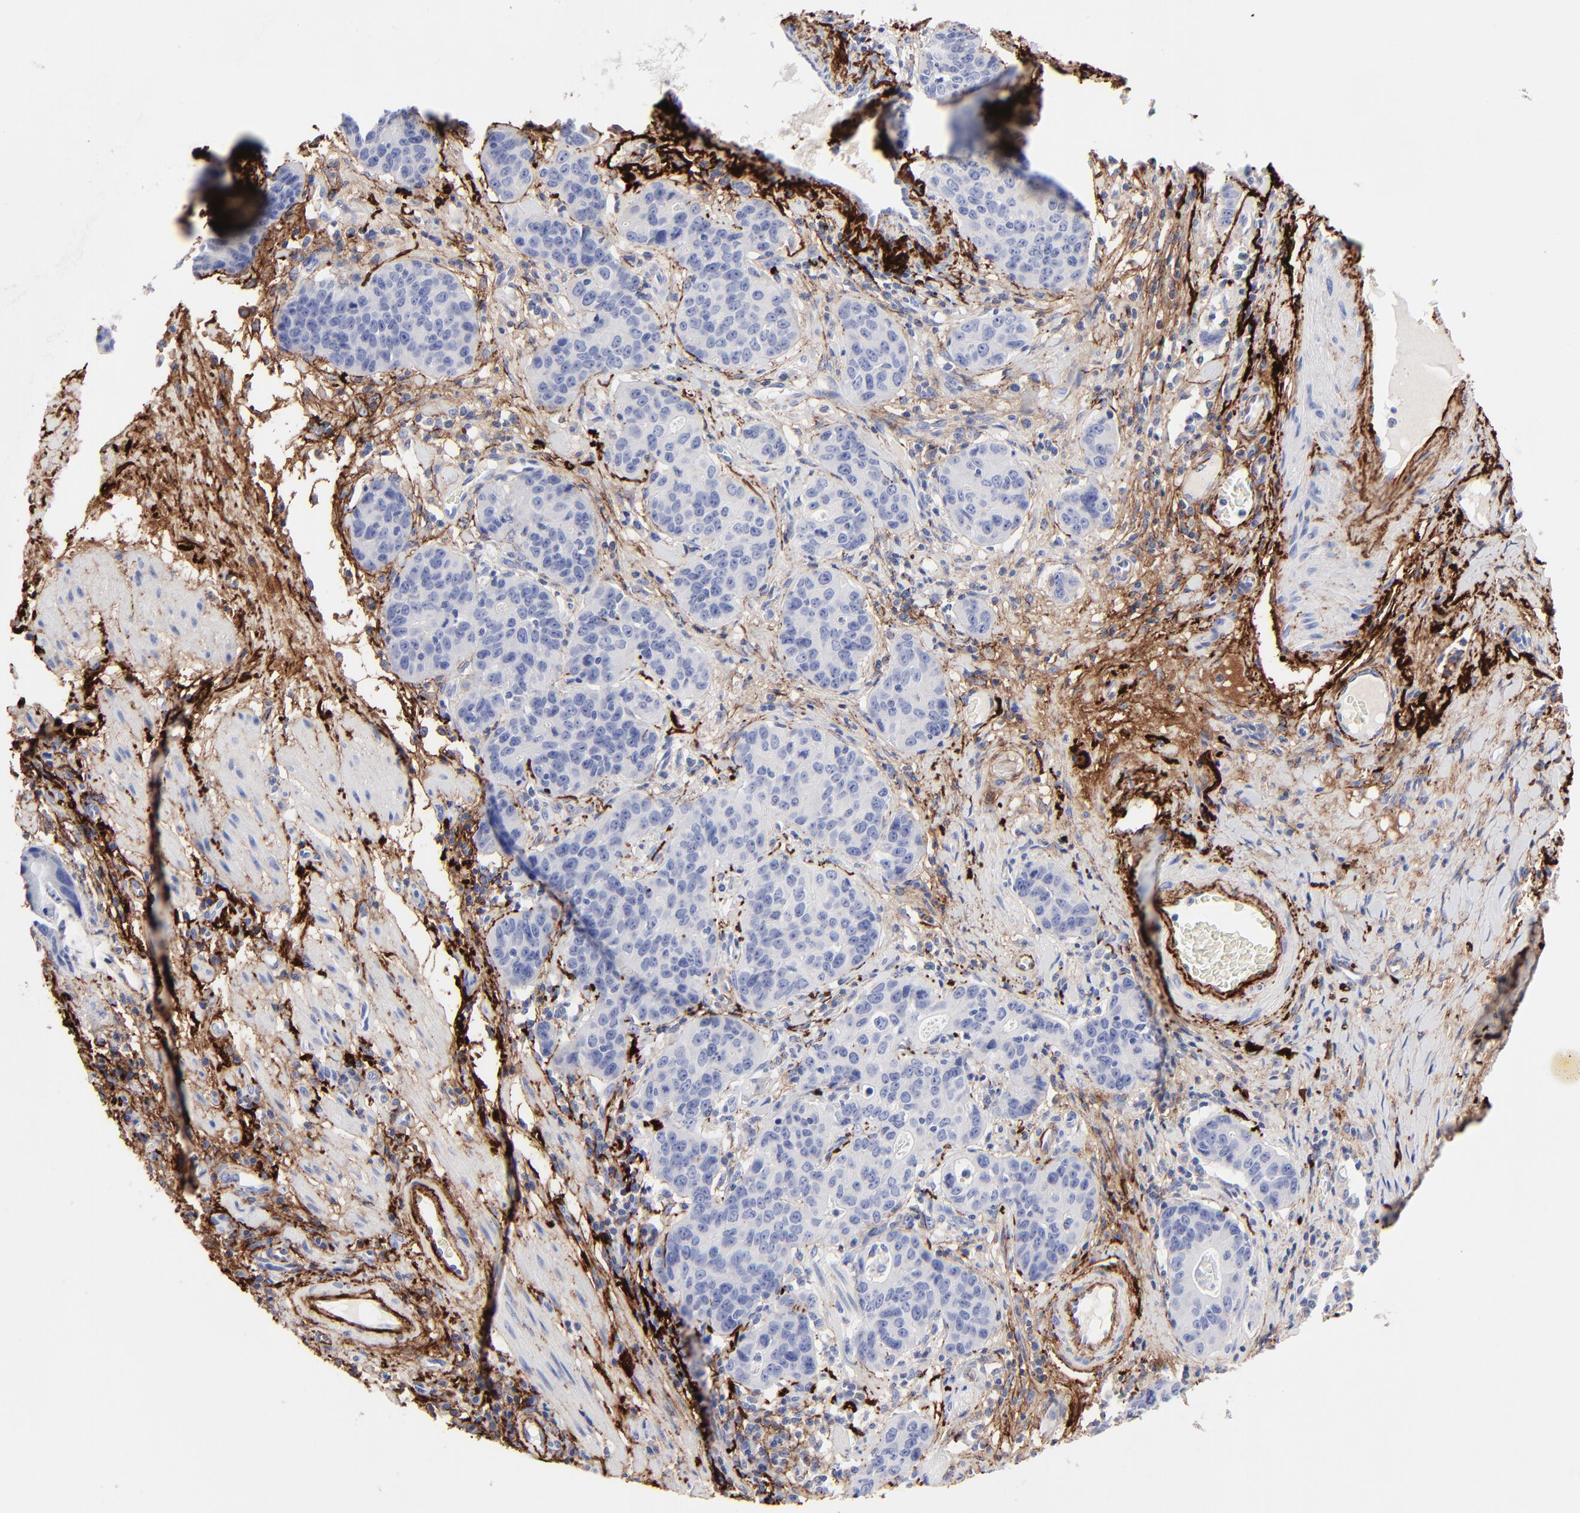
{"staining": {"intensity": "negative", "quantity": "none", "location": "none"}, "tissue": "stomach cancer", "cell_type": "Tumor cells", "image_type": "cancer", "snomed": [{"axis": "morphology", "description": "Adenocarcinoma, NOS"}, {"axis": "topography", "description": "Esophagus"}, {"axis": "topography", "description": "Stomach"}], "caption": "This is a image of IHC staining of stomach cancer, which shows no staining in tumor cells.", "gene": "FBLN2", "patient": {"sex": "male", "age": 74}}